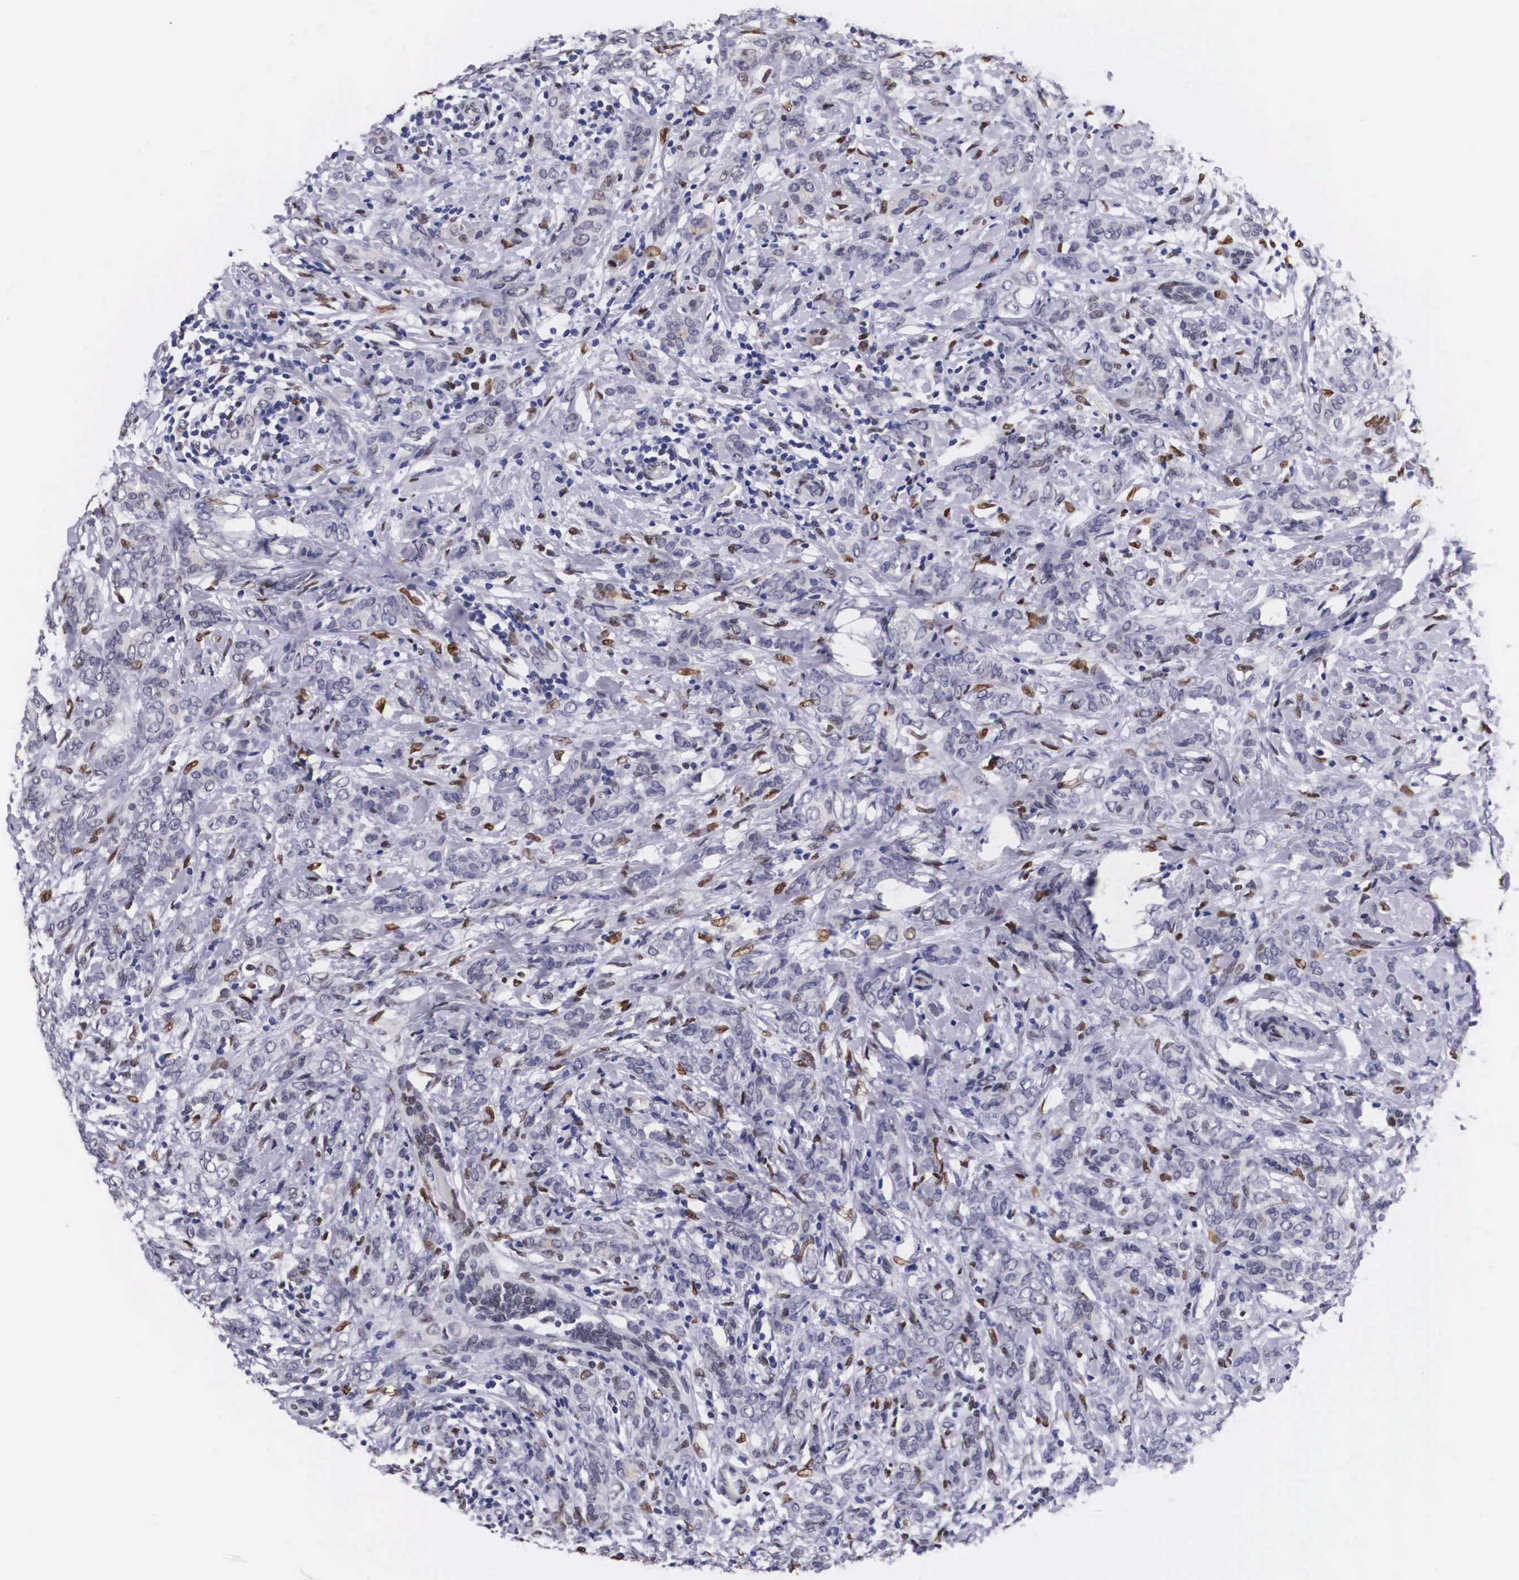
{"staining": {"intensity": "moderate", "quantity": "25%-75%", "location": "nuclear"}, "tissue": "breast cancer", "cell_type": "Tumor cells", "image_type": "cancer", "snomed": [{"axis": "morphology", "description": "Duct carcinoma"}, {"axis": "topography", "description": "Breast"}], "caption": "Immunohistochemical staining of human invasive ductal carcinoma (breast) reveals medium levels of moderate nuclear staining in approximately 25%-75% of tumor cells.", "gene": "KHDRBS3", "patient": {"sex": "female", "age": 53}}